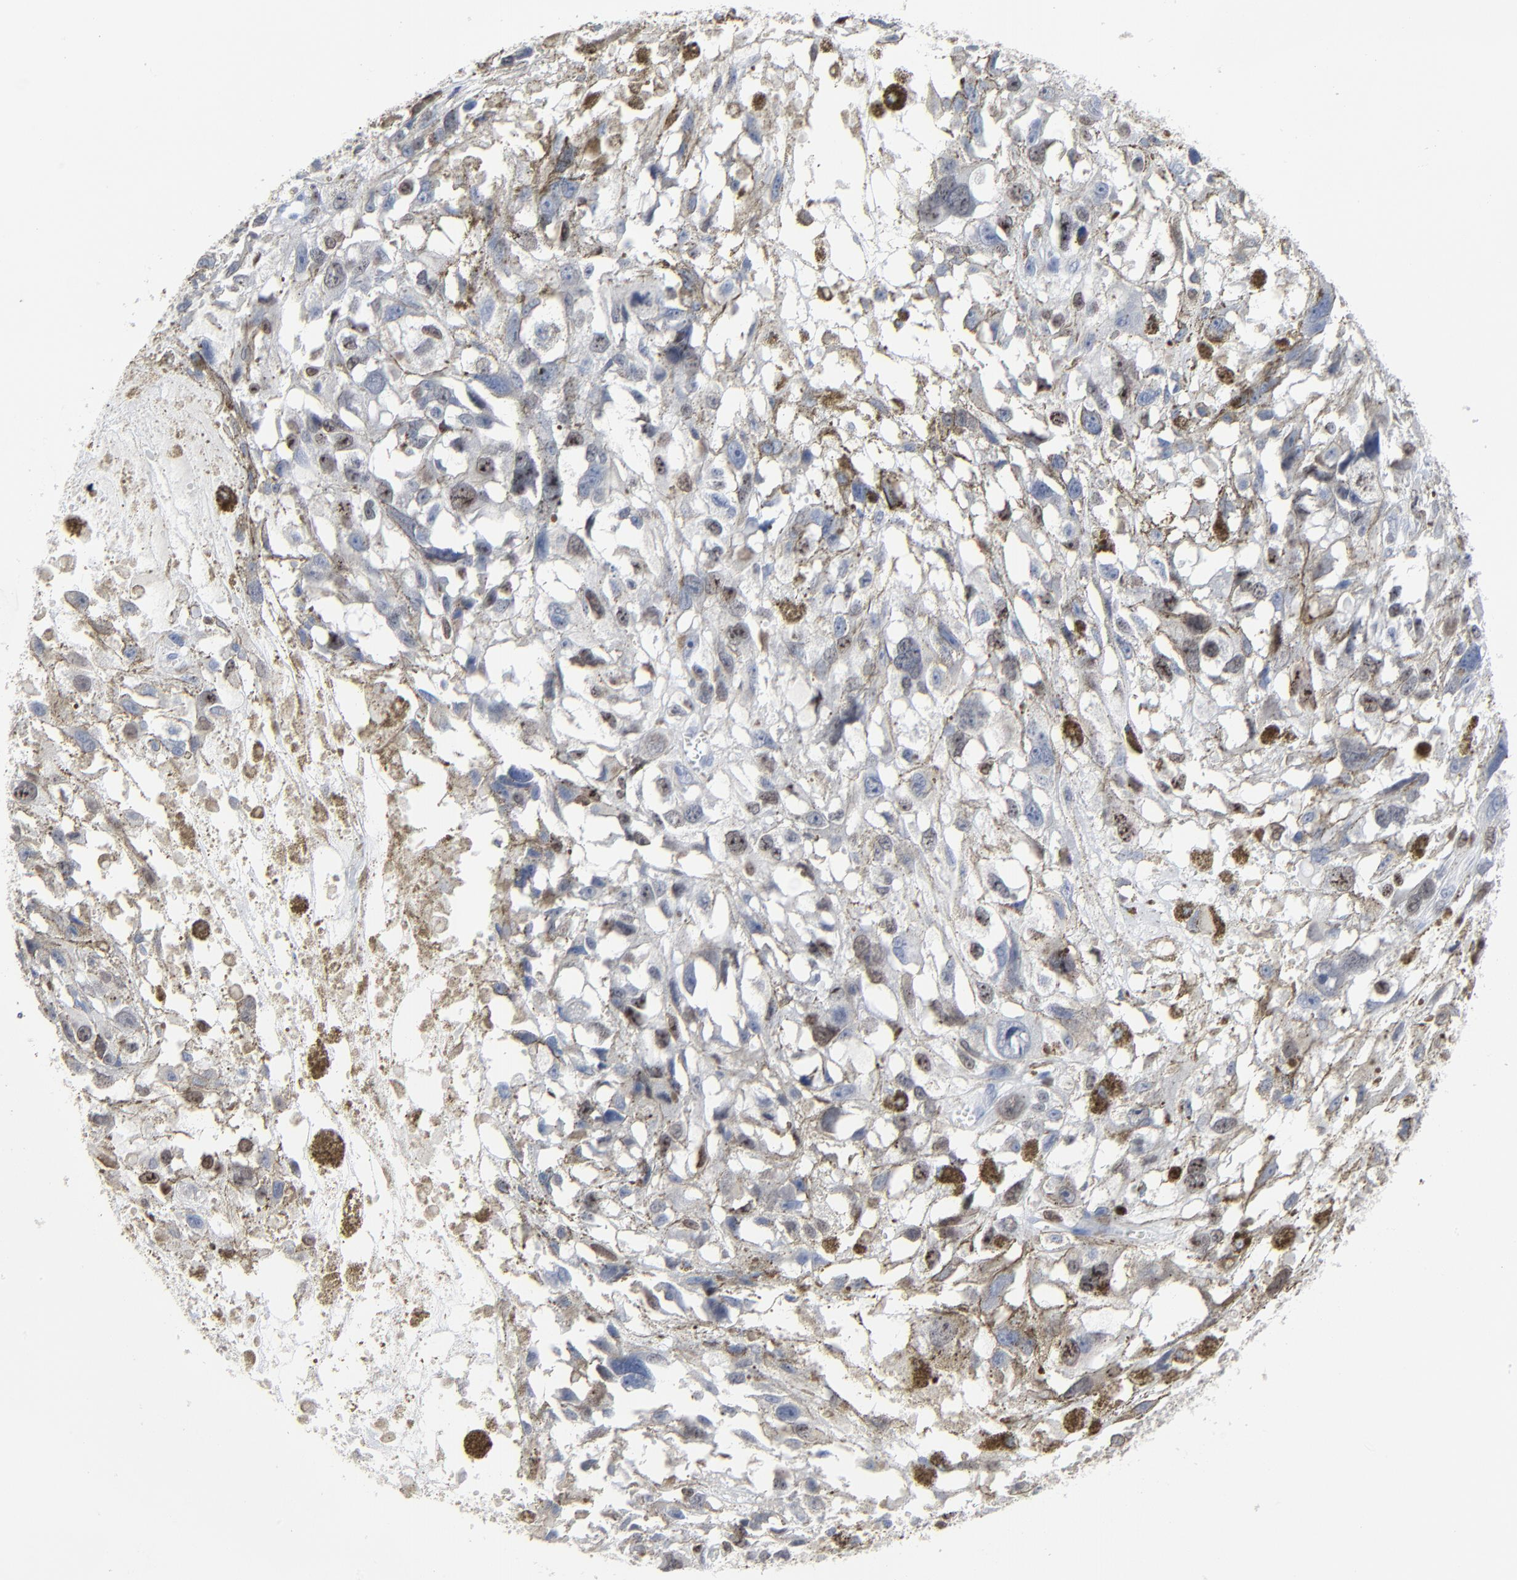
{"staining": {"intensity": "weak", "quantity": "<25%", "location": "nuclear"}, "tissue": "melanoma", "cell_type": "Tumor cells", "image_type": "cancer", "snomed": [{"axis": "morphology", "description": "Malignant melanoma, Metastatic site"}, {"axis": "topography", "description": "Lymph node"}], "caption": "A micrograph of human melanoma is negative for staining in tumor cells. The staining was performed using DAB (3,3'-diaminobenzidine) to visualize the protein expression in brown, while the nuclei were stained in blue with hematoxylin (Magnification: 20x).", "gene": "BIRC3", "patient": {"sex": "male", "age": 59}}